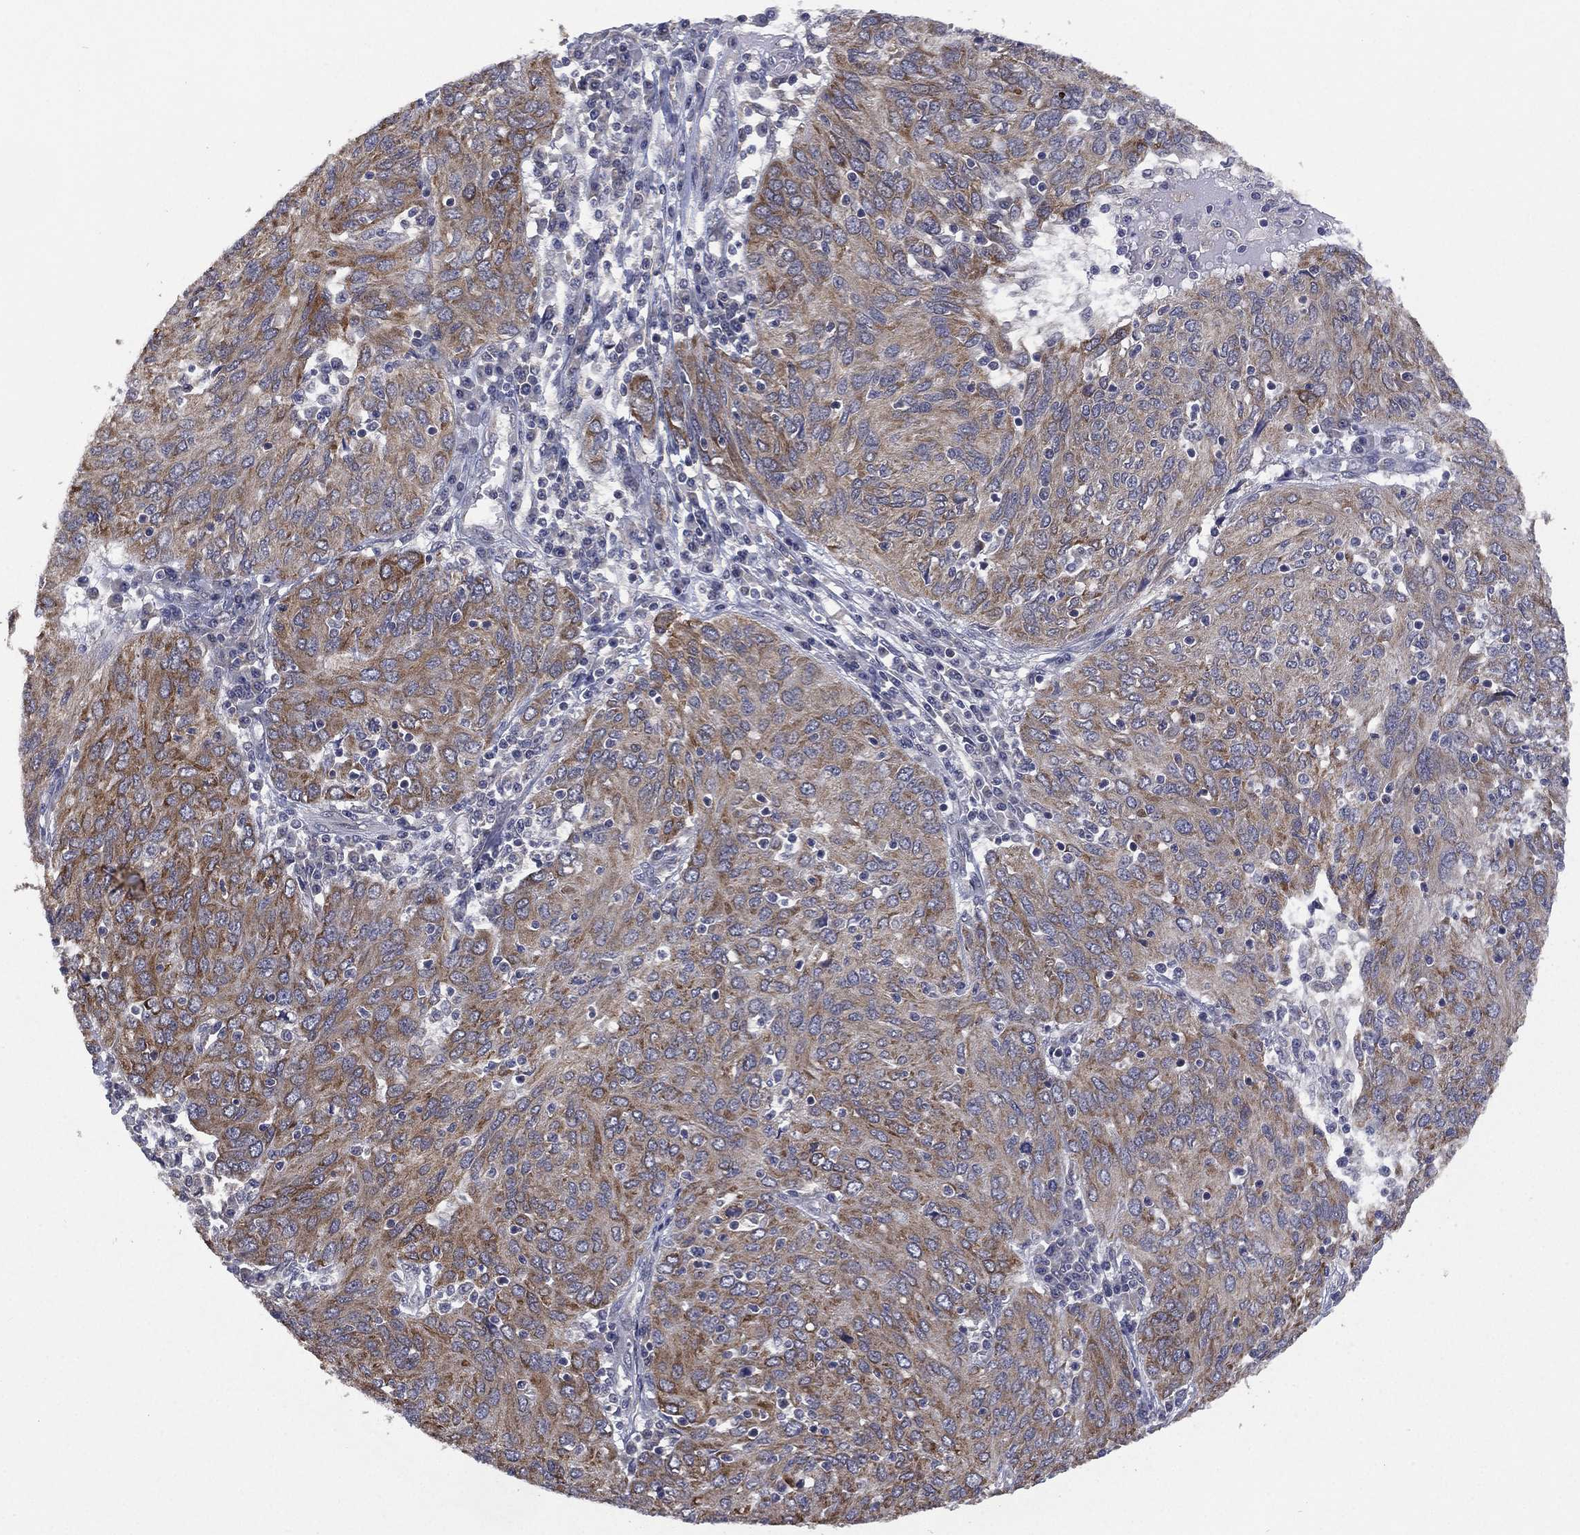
{"staining": {"intensity": "moderate", "quantity": "<25%", "location": "cytoplasmic/membranous"}, "tissue": "ovarian cancer", "cell_type": "Tumor cells", "image_type": "cancer", "snomed": [{"axis": "morphology", "description": "Carcinoma, endometroid"}, {"axis": "topography", "description": "Ovary"}], "caption": "A high-resolution micrograph shows IHC staining of ovarian endometroid carcinoma, which displays moderate cytoplasmic/membranous positivity in about <25% of tumor cells. The protein of interest is stained brown, and the nuclei are stained in blue (DAB IHC with brightfield microscopy, high magnification).", "gene": "SELENOO", "patient": {"sex": "female", "age": 50}}